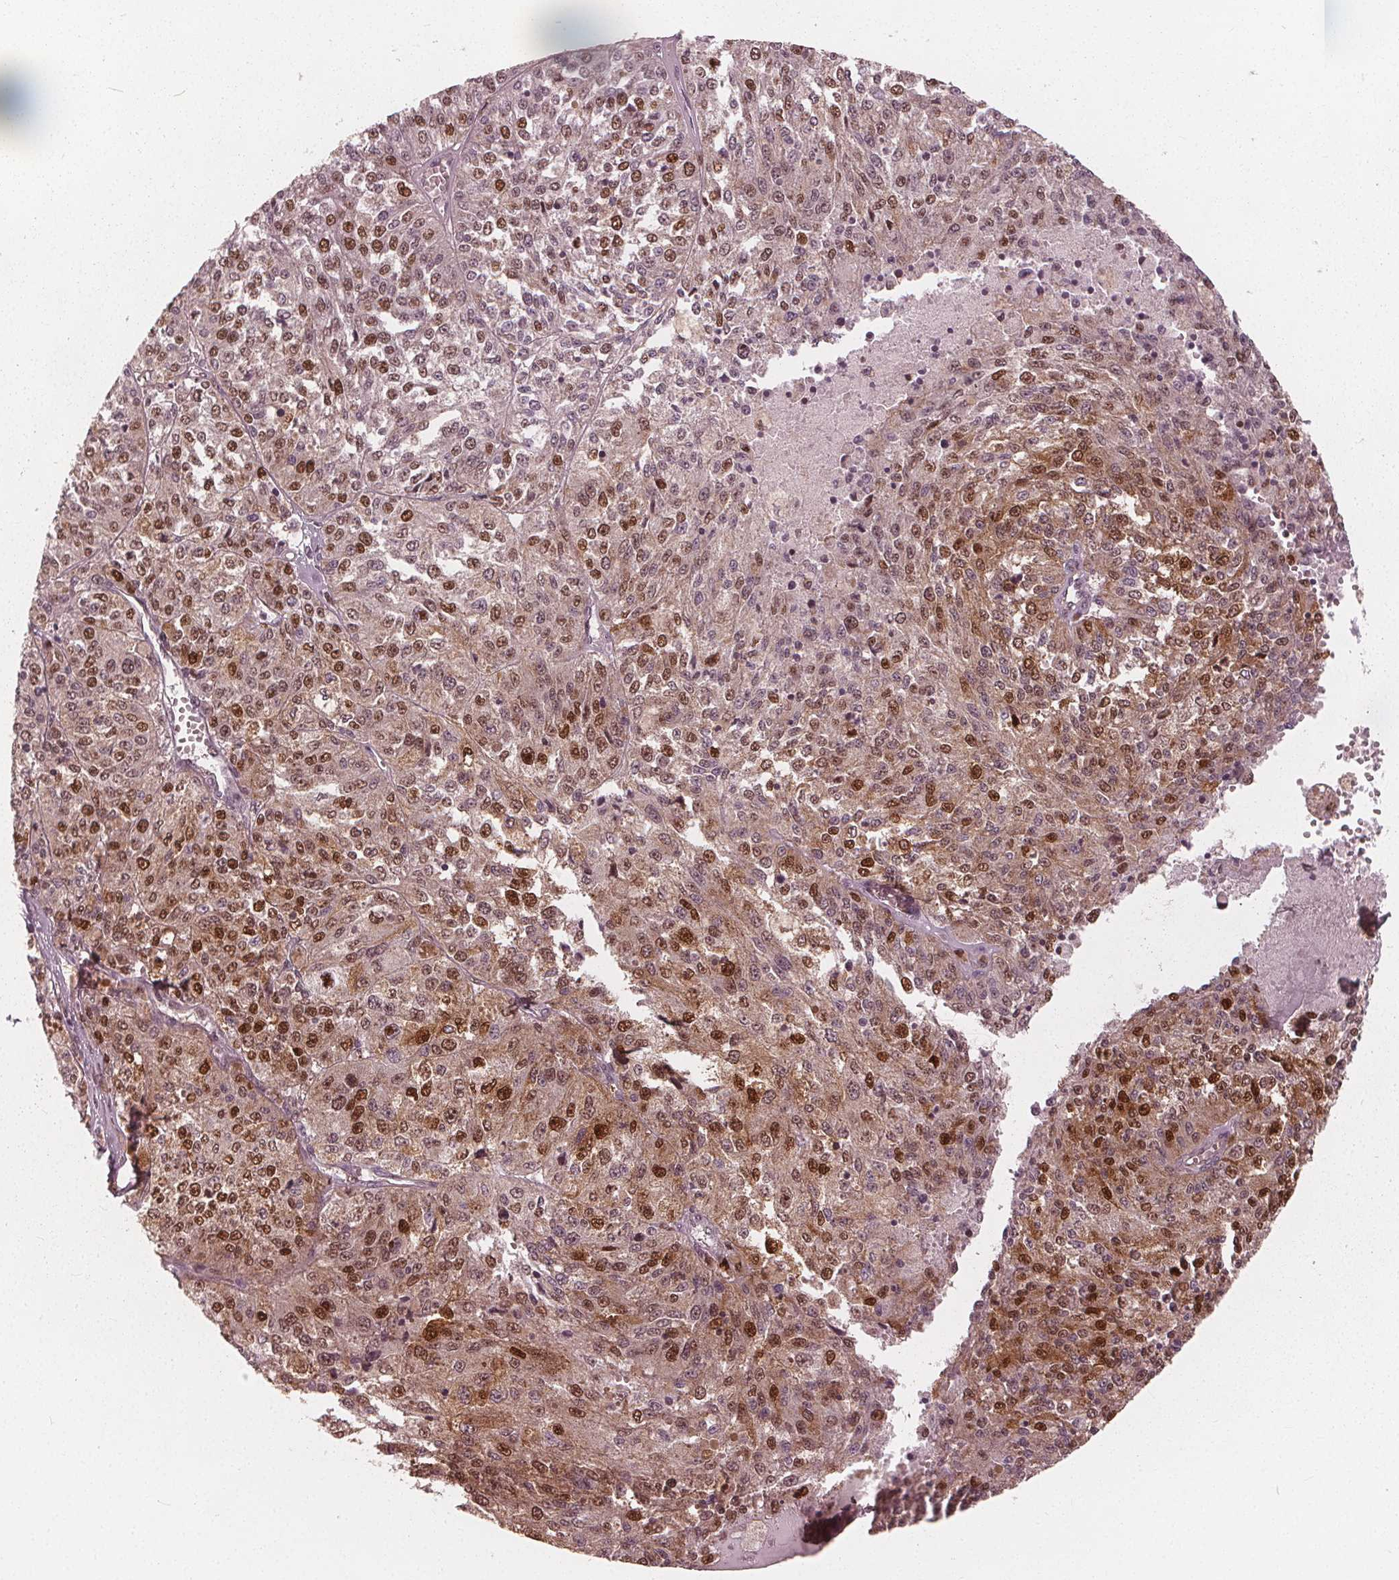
{"staining": {"intensity": "moderate", "quantity": "25%-75%", "location": "nuclear"}, "tissue": "melanoma", "cell_type": "Tumor cells", "image_type": "cancer", "snomed": [{"axis": "morphology", "description": "Malignant melanoma, Metastatic site"}, {"axis": "topography", "description": "Lymph node"}], "caption": "Approximately 25%-75% of tumor cells in malignant melanoma (metastatic site) reveal moderate nuclear protein staining as visualized by brown immunohistochemical staining.", "gene": "SQSTM1", "patient": {"sex": "female", "age": 64}}